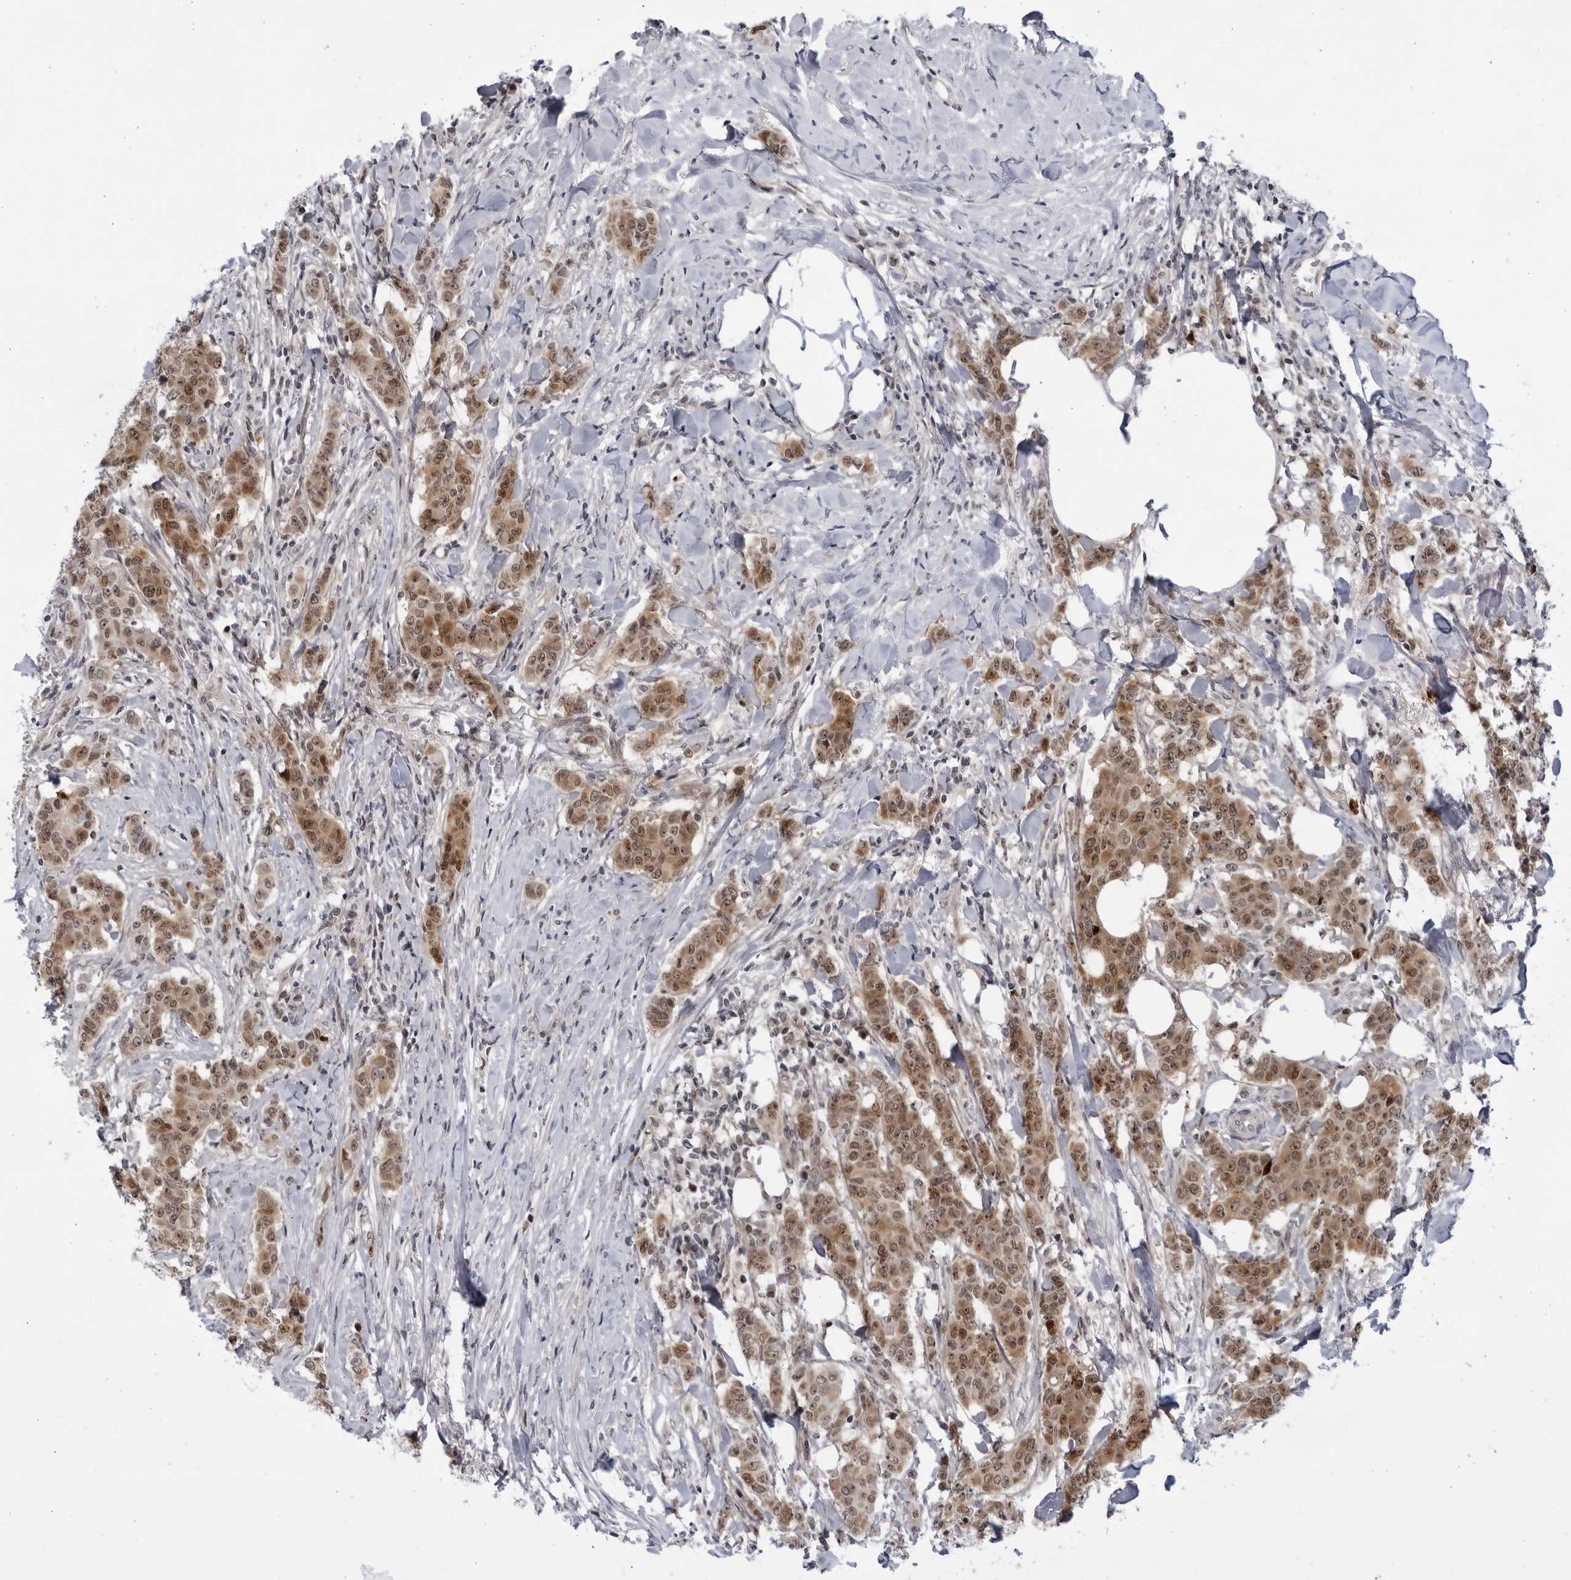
{"staining": {"intensity": "moderate", "quantity": ">75%", "location": "cytoplasmic/membranous,nuclear"}, "tissue": "breast cancer", "cell_type": "Tumor cells", "image_type": "cancer", "snomed": [{"axis": "morphology", "description": "Duct carcinoma"}, {"axis": "topography", "description": "Breast"}], "caption": "A brown stain highlights moderate cytoplasmic/membranous and nuclear staining of a protein in human breast cancer tumor cells. Nuclei are stained in blue.", "gene": "ITGB3BP", "patient": {"sex": "female", "age": 40}}